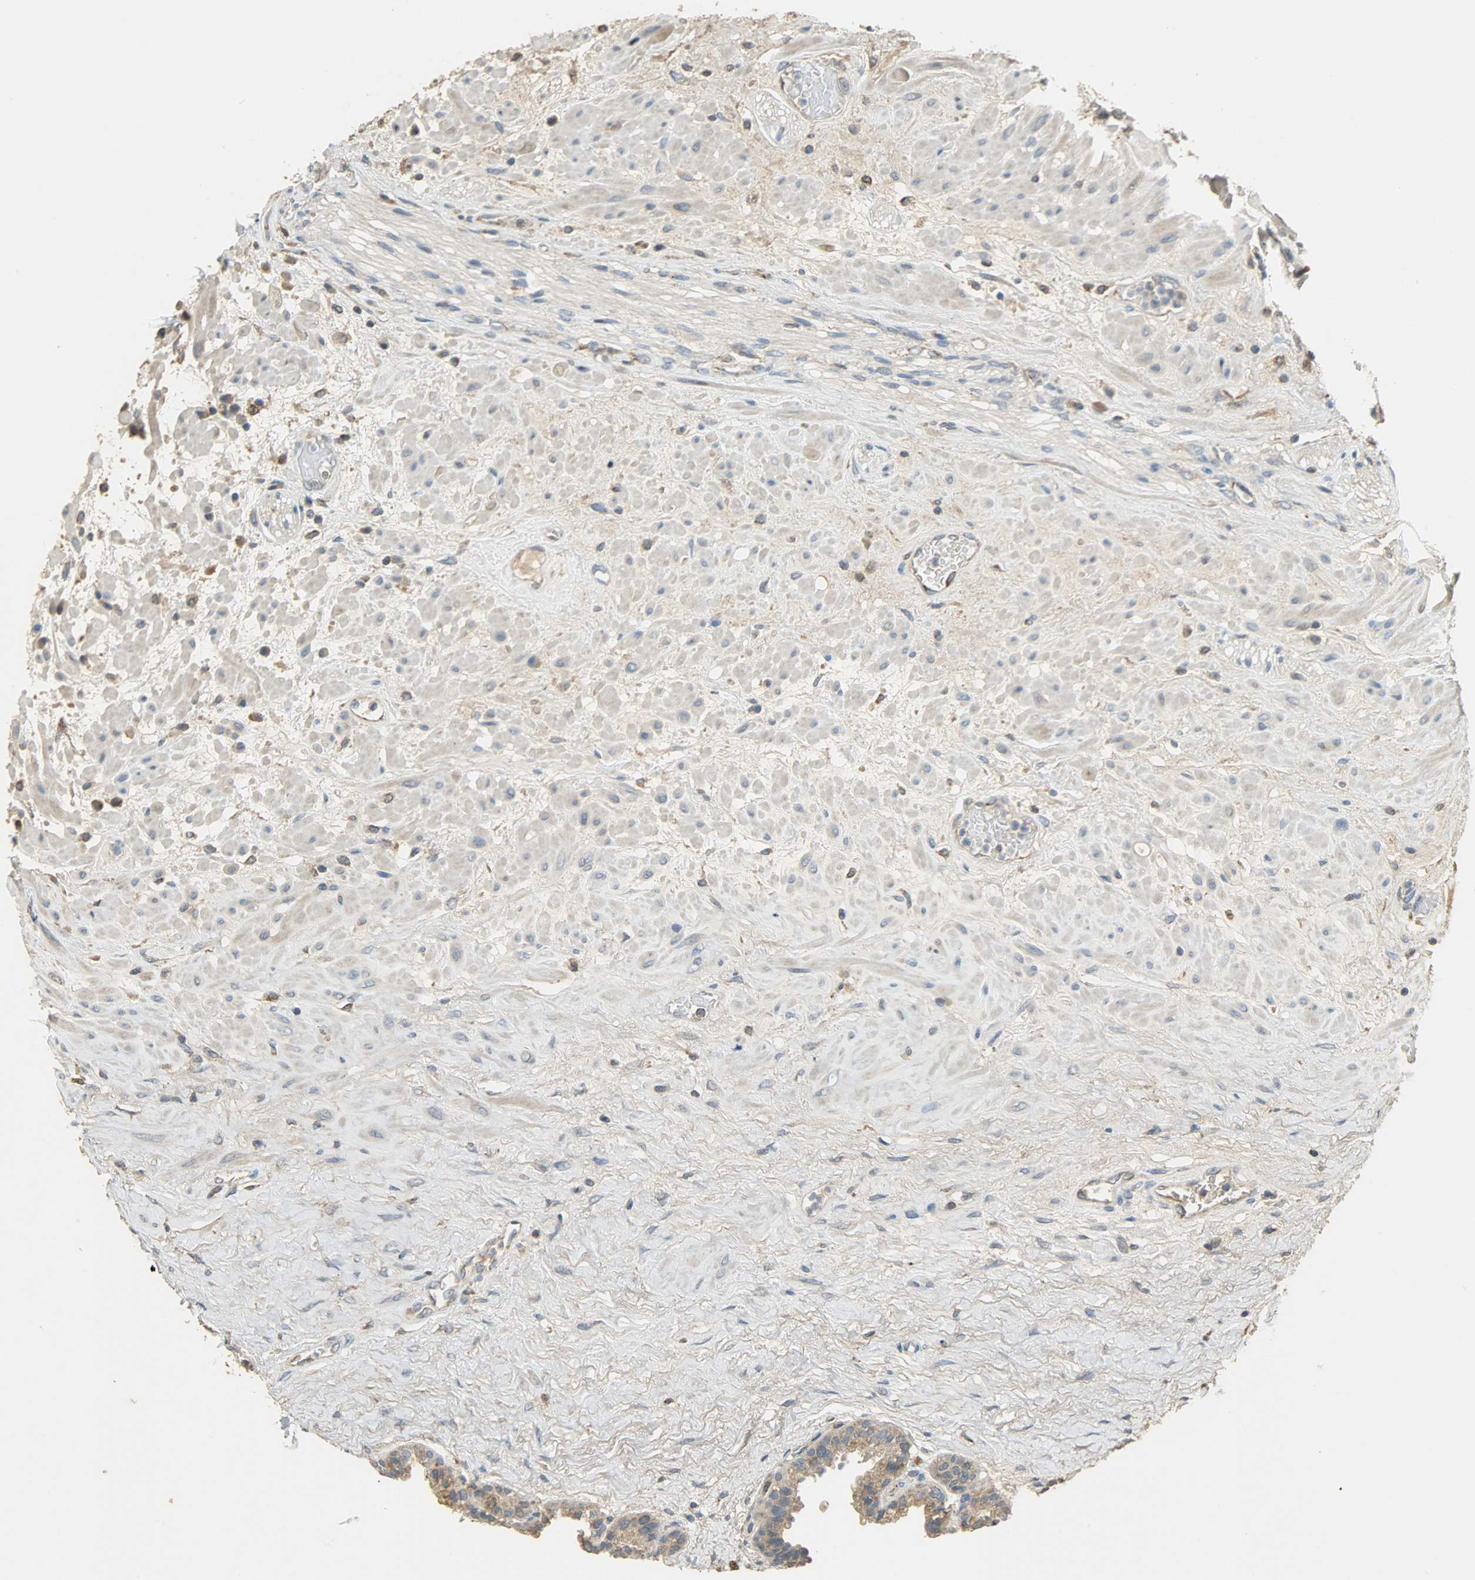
{"staining": {"intensity": "moderate", "quantity": ">75%", "location": "cytoplasmic/membranous"}, "tissue": "seminal vesicle", "cell_type": "Glandular cells", "image_type": "normal", "snomed": [{"axis": "morphology", "description": "Normal tissue, NOS"}, {"axis": "topography", "description": "Seminal veicle"}], "caption": "The immunohistochemical stain highlights moderate cytoplasmic/membranous positivity in glandular cells of unremarkable seminal vesicle.", "gene": "HDHD5", "patient": {"sex": "male", "age": 61}}